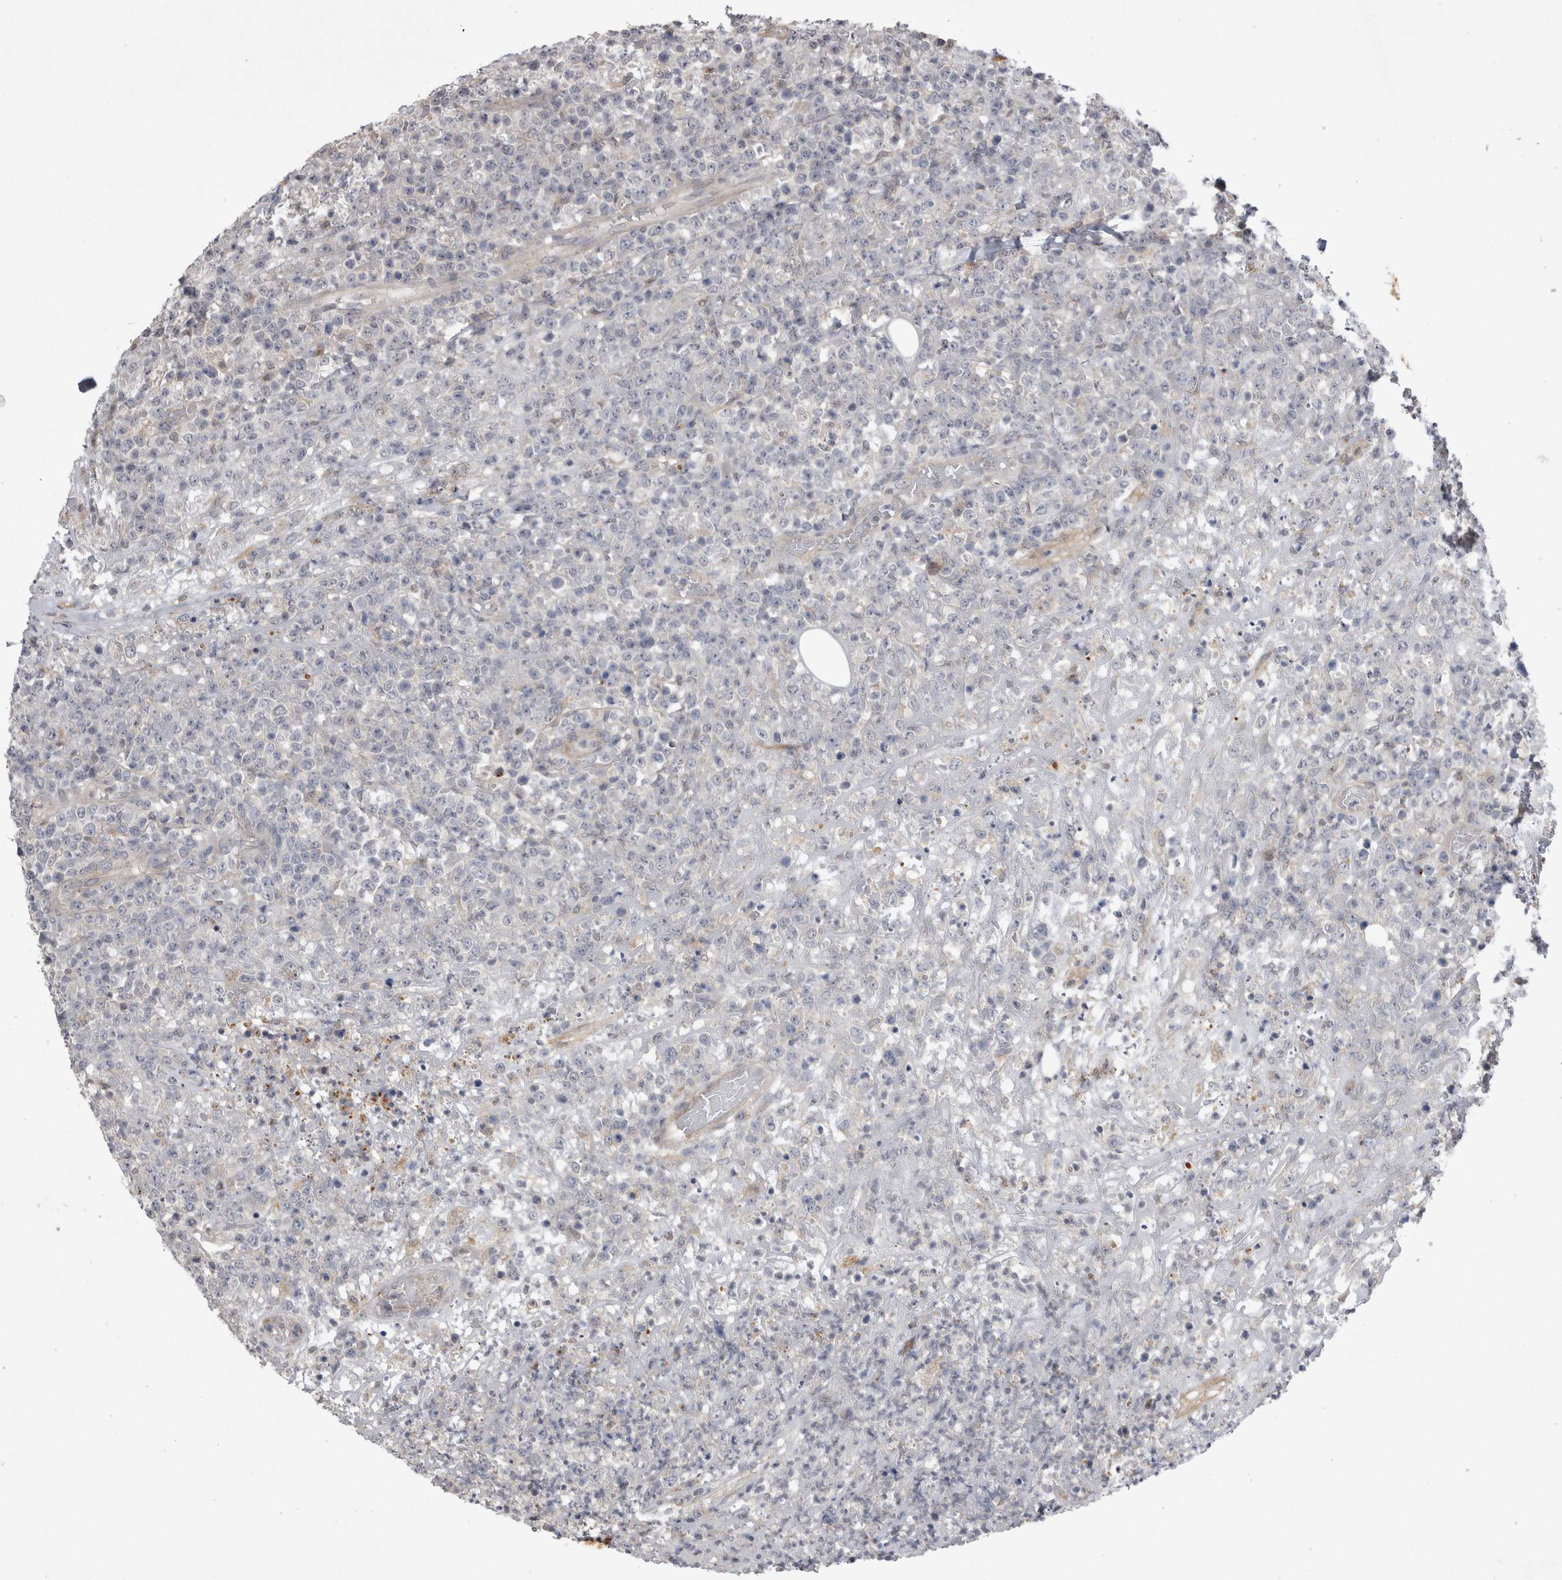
{"staining": {"intensity": "negative", "quantity": "none", "location": "none"}, "tissue": "lymphoma", "cell_type": "Tumor cells", "image_type": "cancer", "snomed": [{"axis": "morphology", "description": "Malignant lymphoma, non-Hodgkin's type, High grade"}, {"axis": "topography", "description": "Colon"}], "caption": "High-grade malignant lymphoma, non-Hodgkin's type was stained to show a protein in brown. There is no significant positivity in tumor cells. (DAB (3,3'-diaminobenzidine) immunohistochemistry, high magnification).", "gene": "CTBS", "patient": {"sex": "female", "age": 53}}